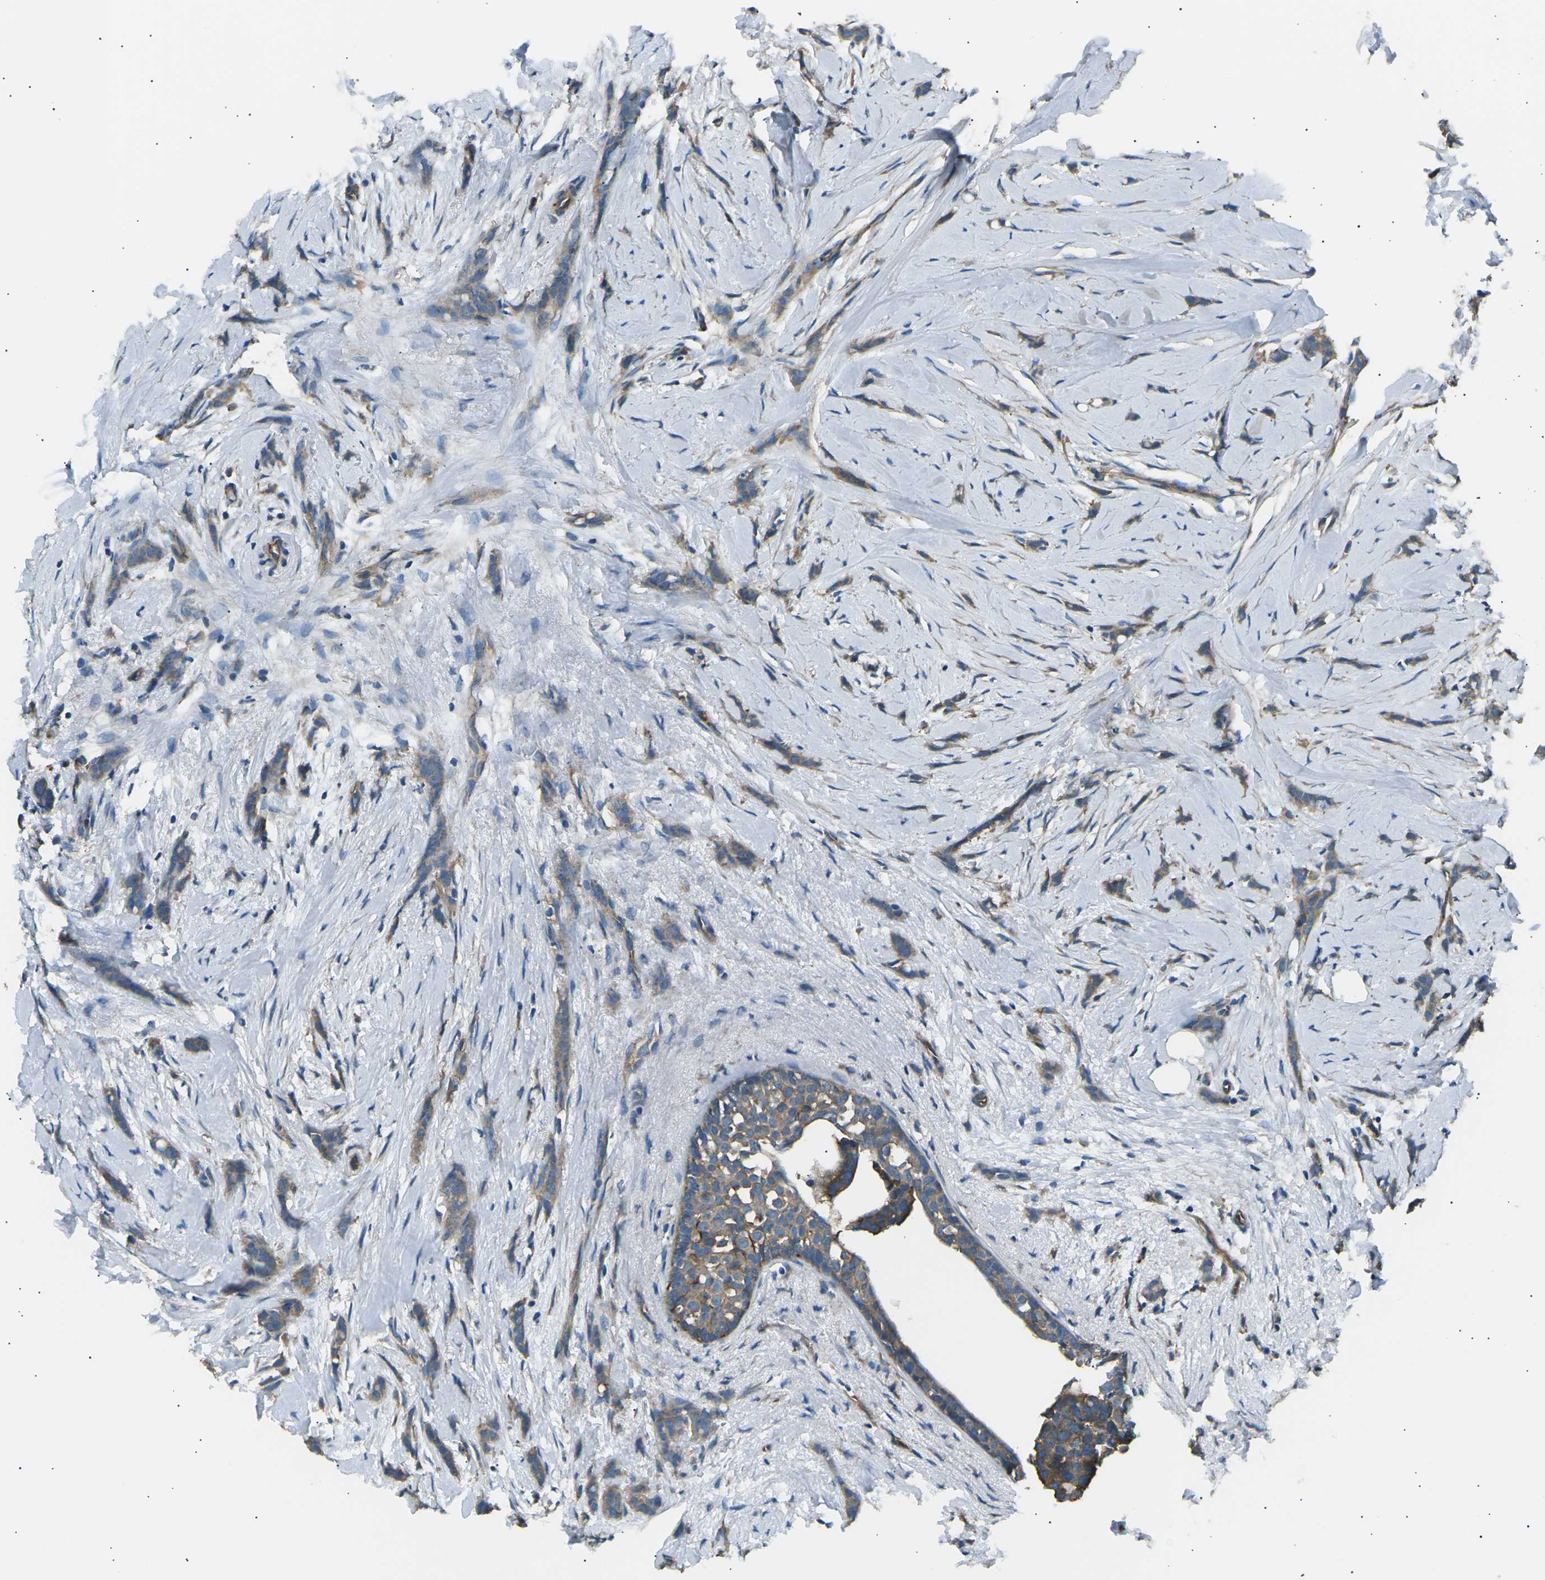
{"staining": {"intensity": "weak", "quantity": ">75%", "location": "cytoplasmic/membranous"}, "tissue": "breast cancer", "cell_type": "Tumor cells", "image_type": "cancer", "snomed": [{"axis": "morphology", "description": "Lobular carcinoma, in situ"}, {"axis": "morphology", "description": "Lobular carcinoma"}, {"axis": "topography", "description": "Breast"}], "caption": "Breast cancer stained for a protein exhibits weak cytoplasmic/membranous positivity in tumor cells.", "gene": "SLK", "patient": {"sex": "female", "age": 41}}